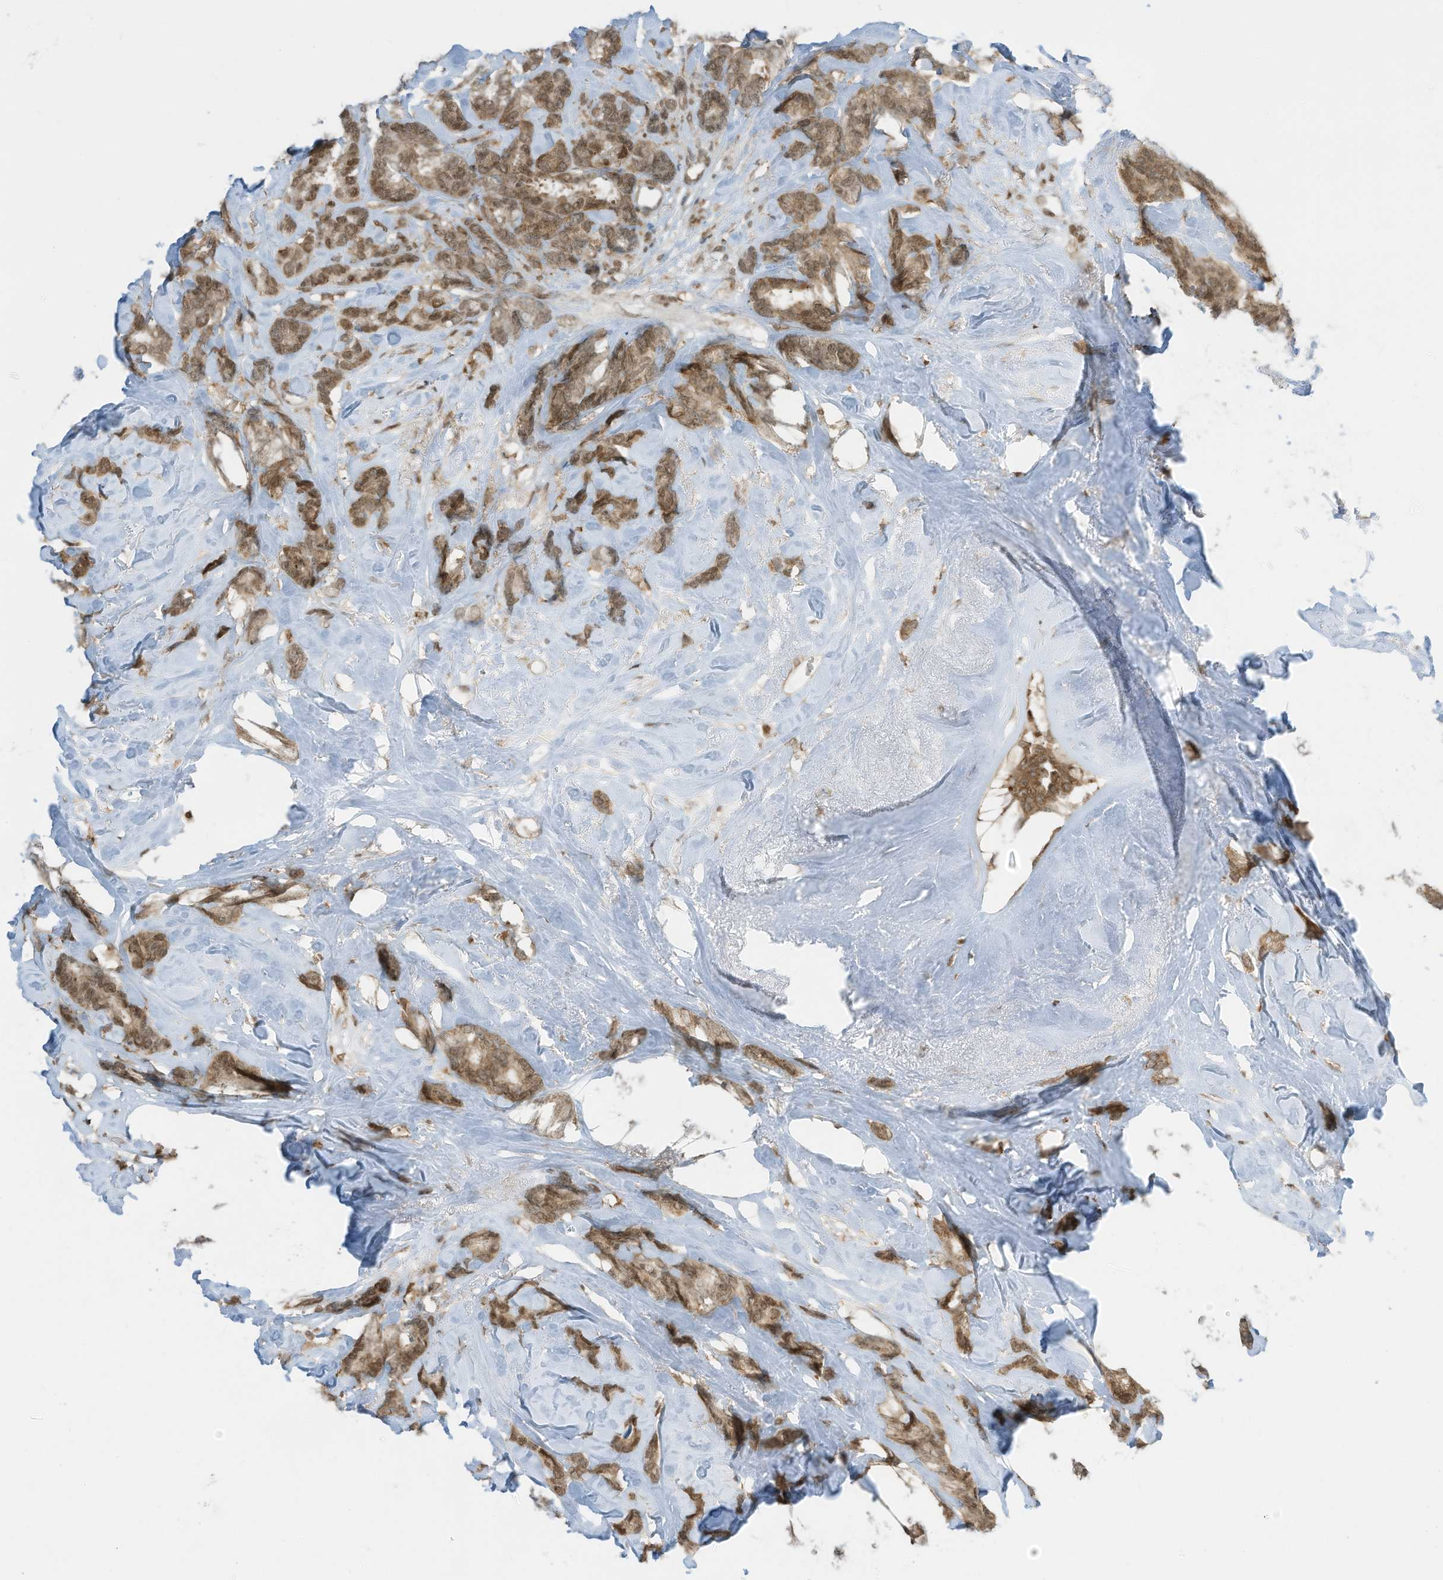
{"staining": {"intensity": "moderate", "quantity": ">75%", "location": "cytoplasmic/membranous,nuclear"}, "tissue": "breast cancer", "cell_type": "Tumor cells", "image_type": "cancer", "snomed": [{"axis": "morphology", "description": "Duct carcinoma"}, {"axis": "topography", "description": "Breast"}], "caption": "Breast cancer tissue reveals moderate cytoplasmic/membranous and nuclear staining in approximately >75% of tumor cells", "gene": "KPNB1", "patient": {"sex": "female", "age": 87}}